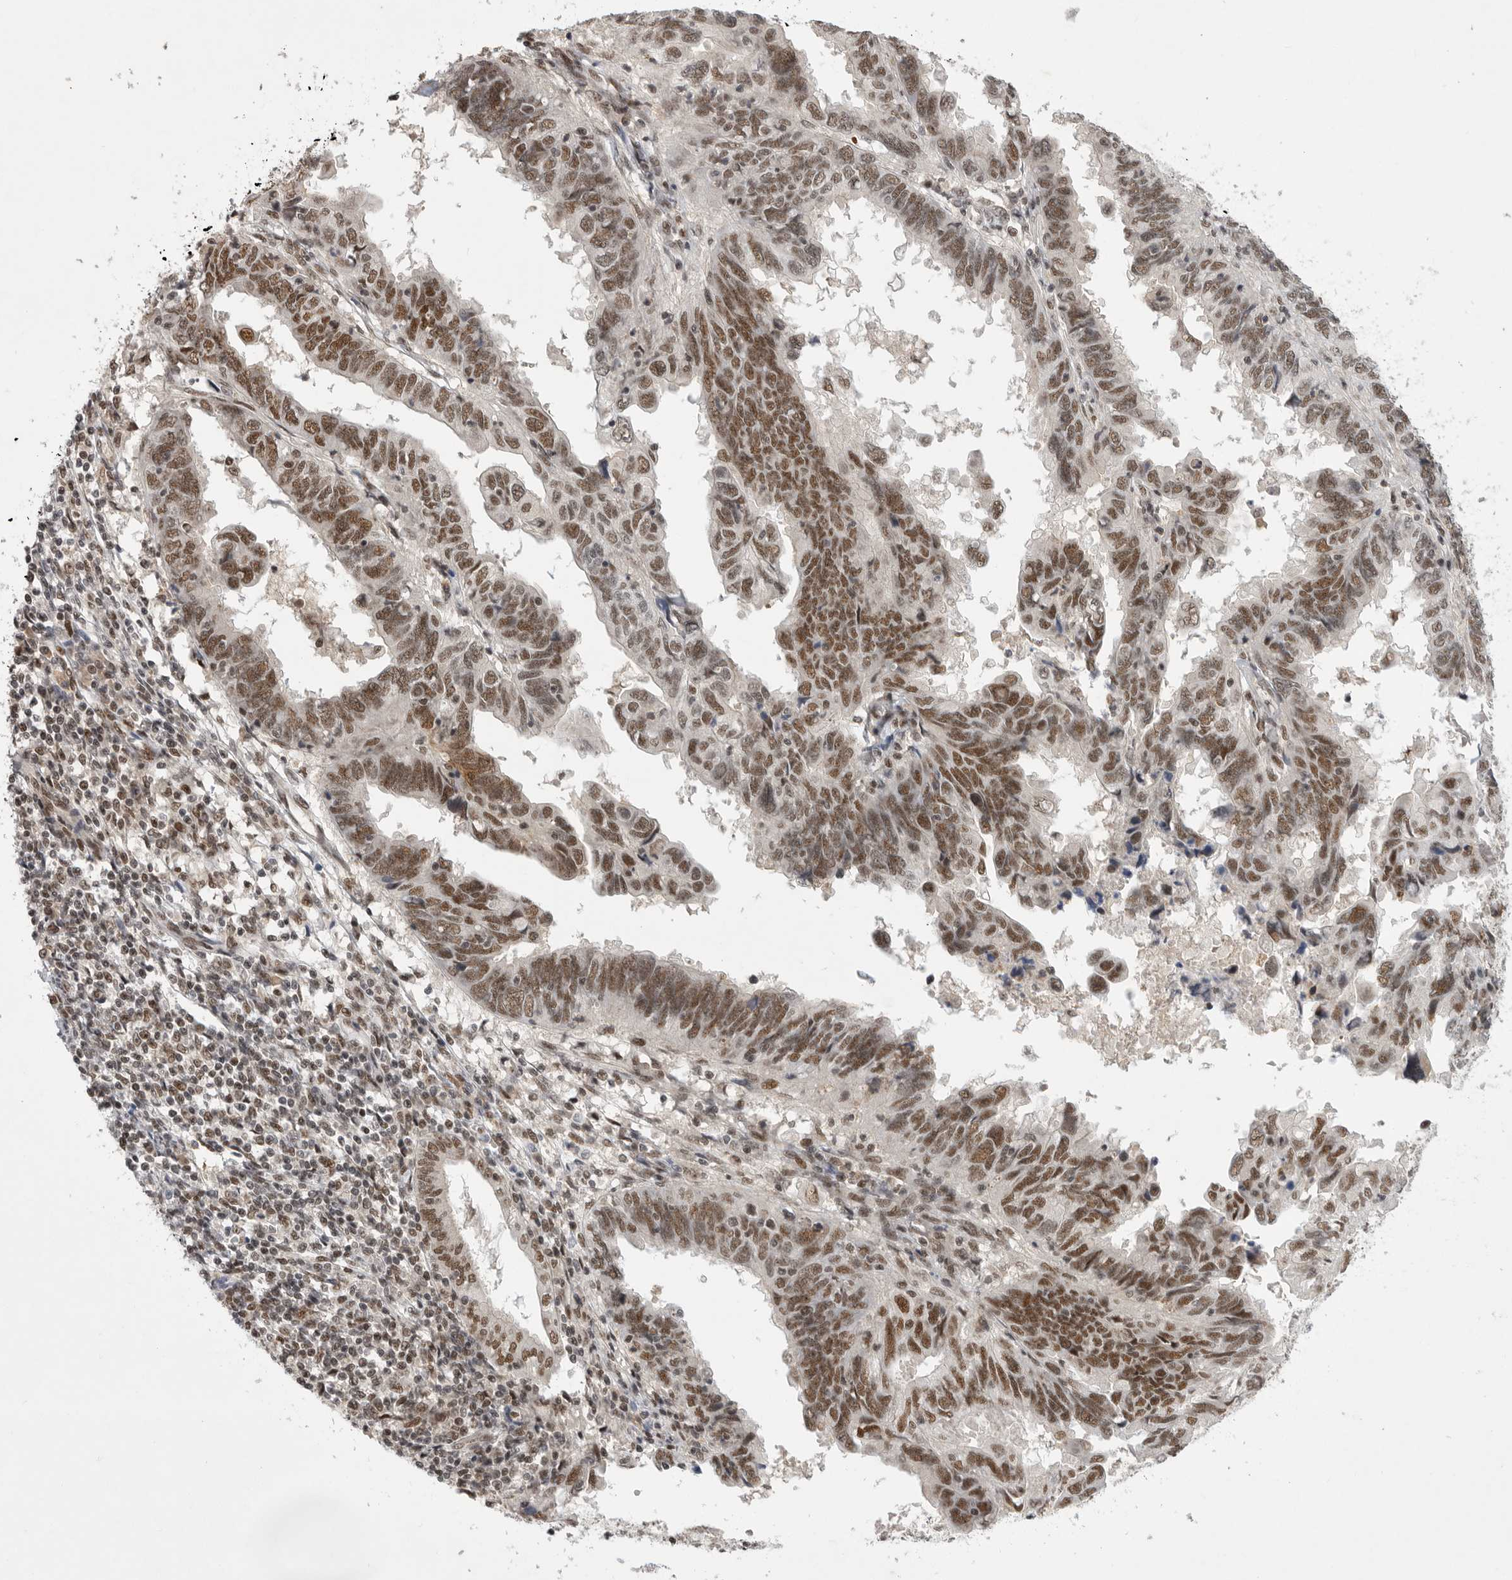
{"staining": {"intensity": "moderate", "quantity": ">75%", "location": "nuclear"}, "tissue": "endometrial cancer", "cell_type": "Tumor cells", "image_type": "cancer", "snomed": [{"axis": "morphology", "description": "Adenocarcinoma, NOS"}, {"axis": "topography", "description": "Uterus"}], "caption": "Endometrial cancer stained with a protein marker displays moderate staining in tumor cells.", "gene": "ZNF830", "patient": {"sex": "female", "age": 77}}